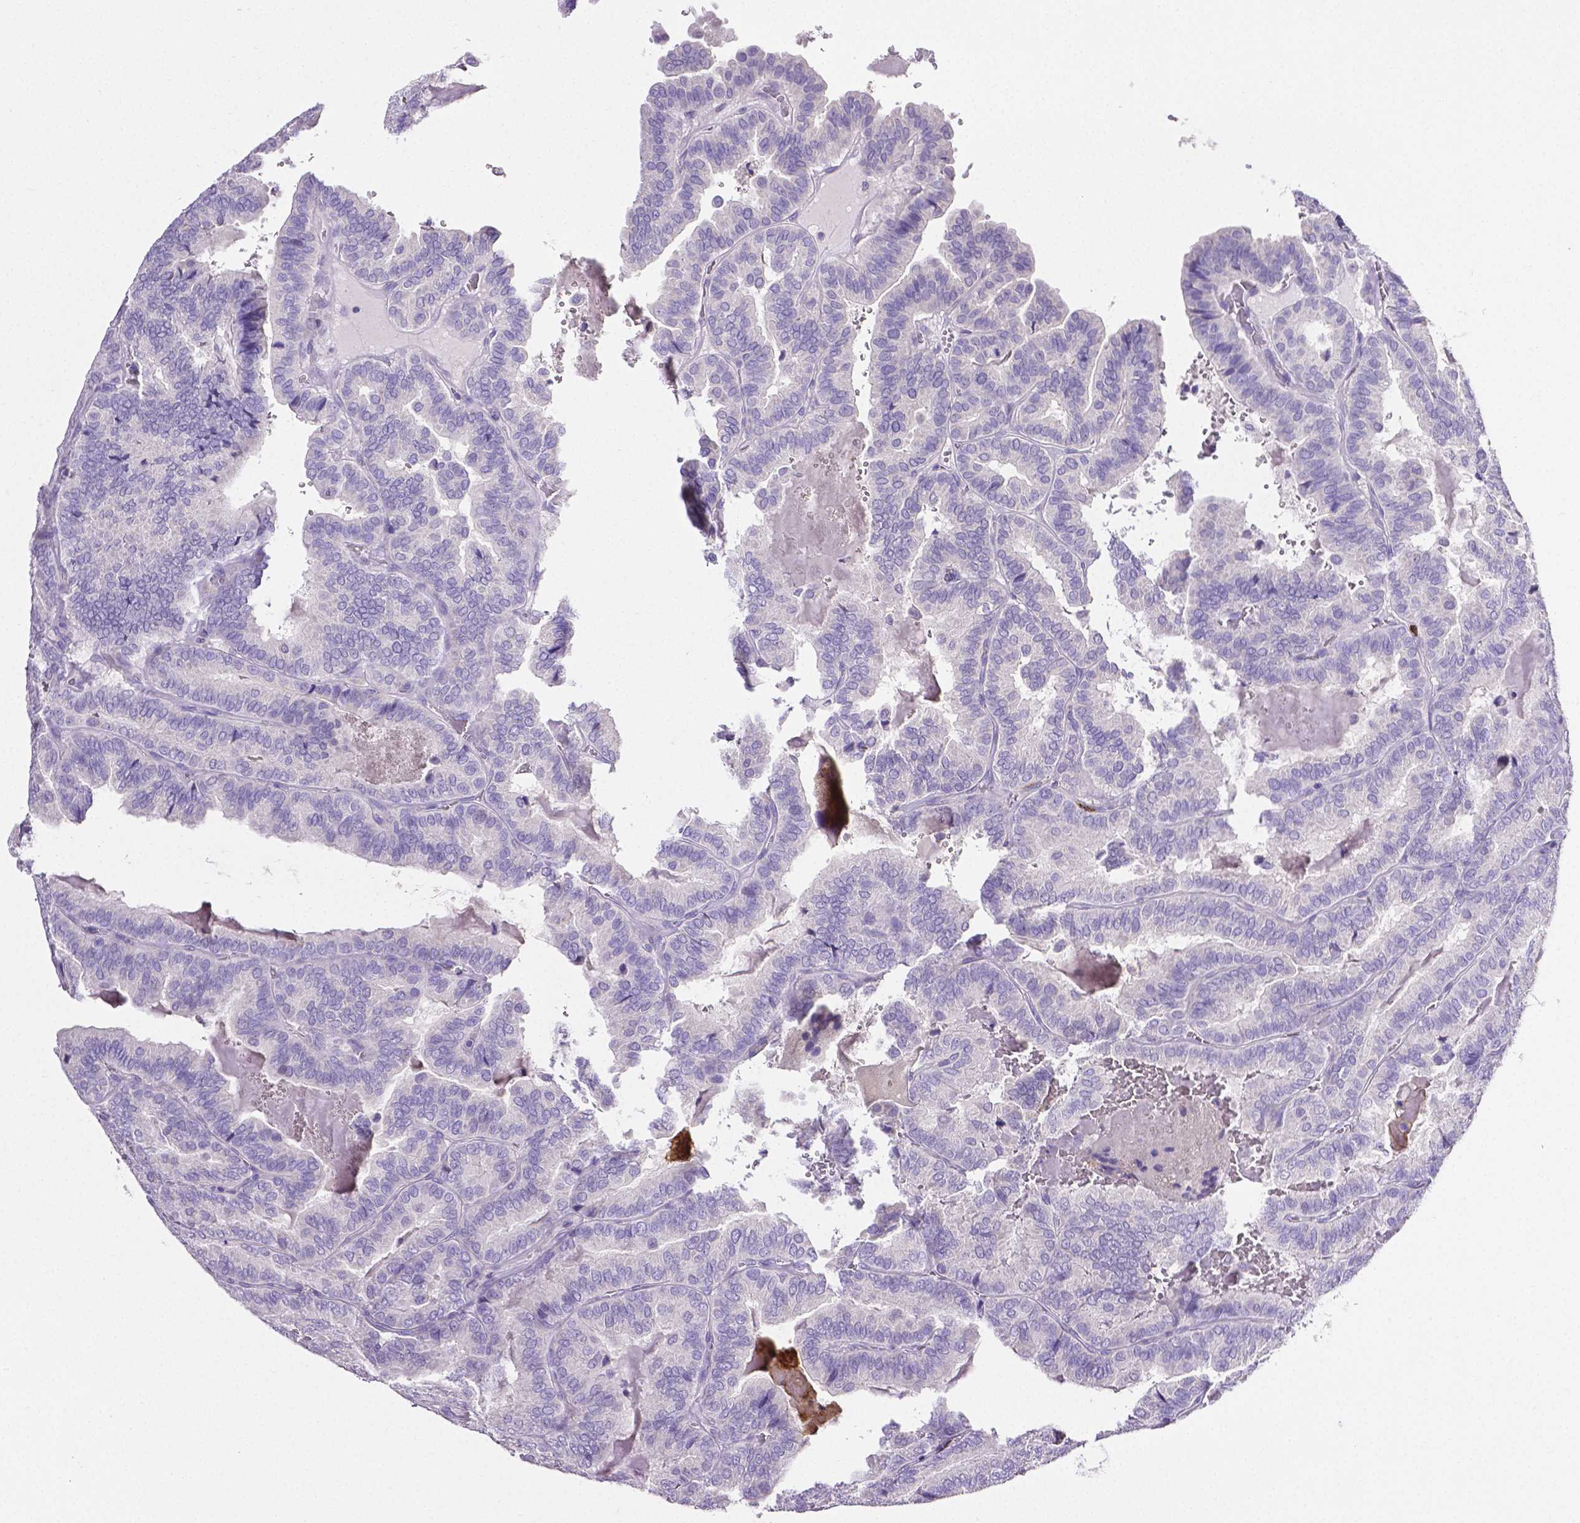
{"staining": {"intensity": "negative", "quantity": "none", "location": "none"}, "tissue": "thyroid cancer", "cell_type": "Tumor cells", "image_type": "cancer", "snomed": [{"axis": "morphology", "description": "Papillary adenocarcinoma, NOS"}, {"axis": "topography", "description": "Thyroid gland"}], "caption": "Tumor cells are negative for protein expression in human thyroid papillary adenocarcinoma. (DAB (3,3'-diaminobenzidine) IHC with hematoxylin counter stain).", "gene": "MMP9", "patient": {"sex": "female", "age": 75}}